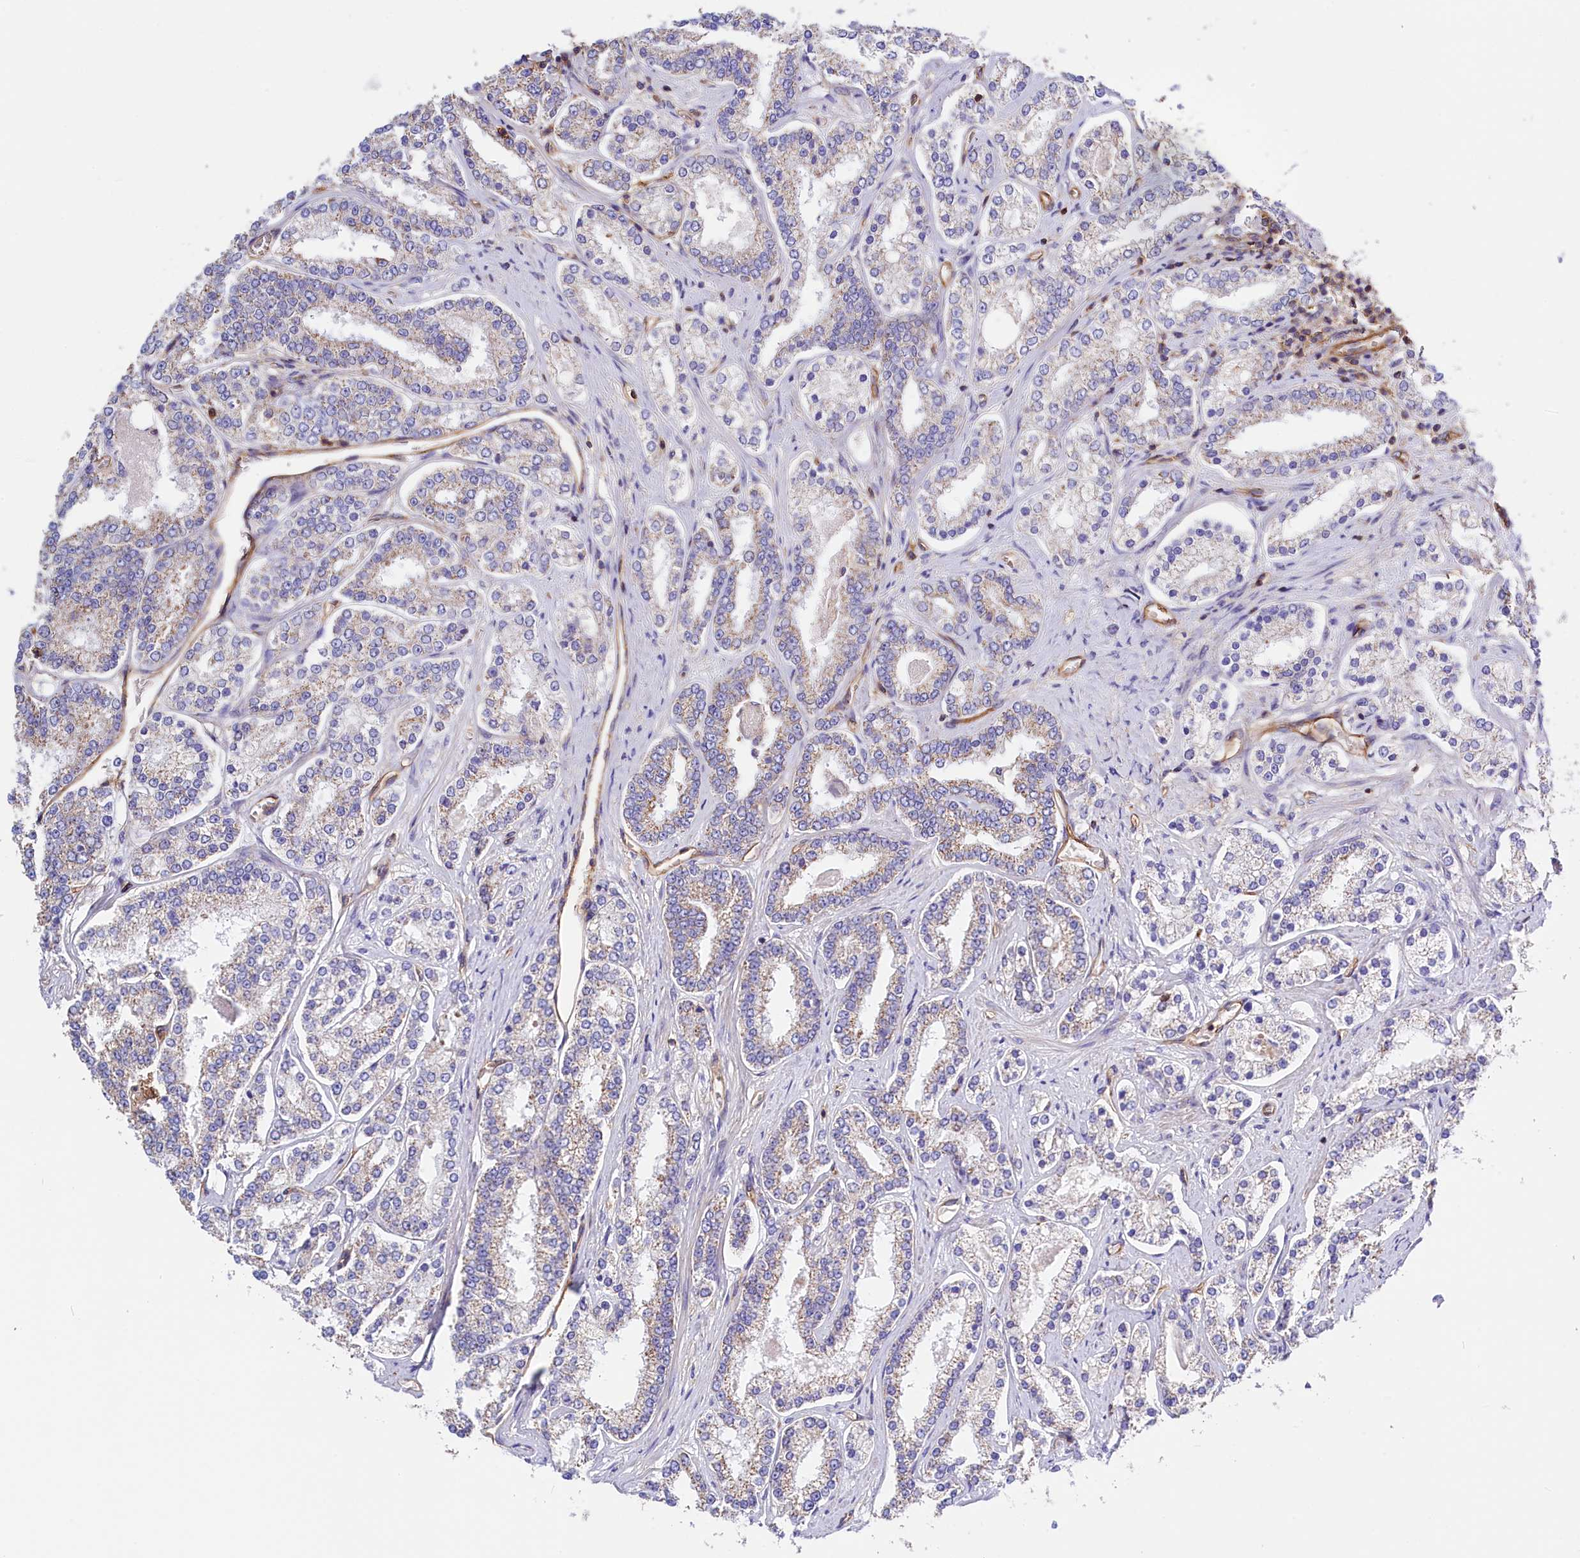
{"staining": {"intensity": "weak", "quantity": "<25%", "location": "cytoplasmic/membranous"}, "tissue": "prostate cancer", "cell_type": "Tumor cells", "image_type": "cancer", "snomed": [{"axis": "morphology", "description": "Normal tissue, NOS"}, {"axis": "morphology", "description": "Adenocarcinoma, High grade"}, {"axis": "topography", "description": "Prostate"}], "caption": "An IHC image of prostate cancer (high-grade adenocarcinoma) is shown. There is no staining in tumor cells of prostate cancer (high-grade adenocarcinoma).", "gene": "ATP2B4", "patient": {"sex": "male", "age": 83}}